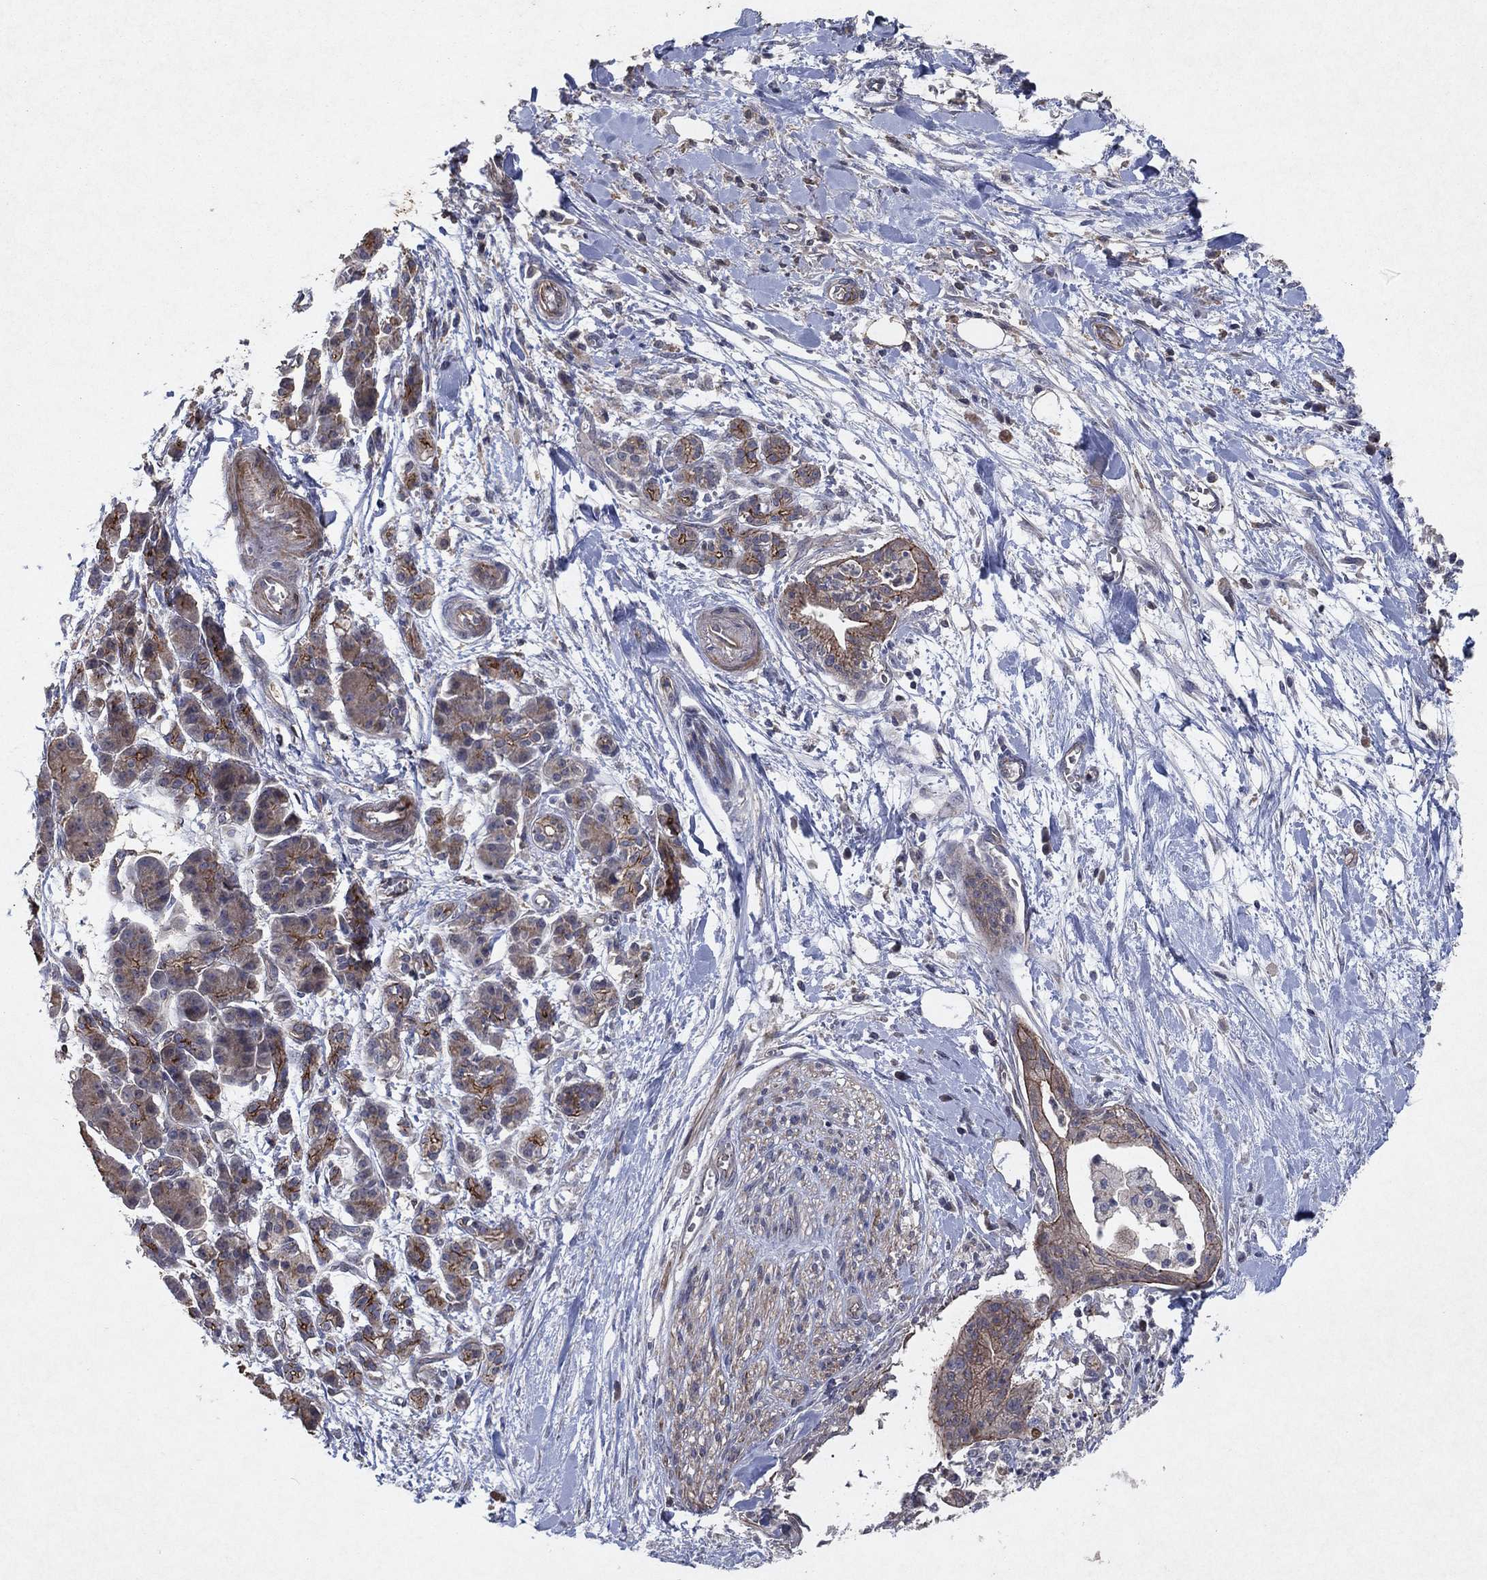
{"staining": {"intensity": "strong", "quantity": "25%-75%", "location": "cytoplasmic/membranous"}, "tissue": "pancreatic cancer", "cell_type": "Tumor cells", "image_type": "cancer", "snomed": [{"axis": "morphology", "description": "Normal tissue, NOS"}, {"axis": "morphology", "description": "Adenocarcinoma, NOS"}, {"axis": "topography", "description": "Lymph node"}, {"axis": "topography", "description": "Pancreas"}], "caption": "Protein staining of pancreatic cancer (adenocarcinoma) tissue exhibits strong cytoplasmic/membranous positivity in about 25%-75% of tumor cells.", "gene": "FRG1", "patient": {"sex": "female", "age": 58}}